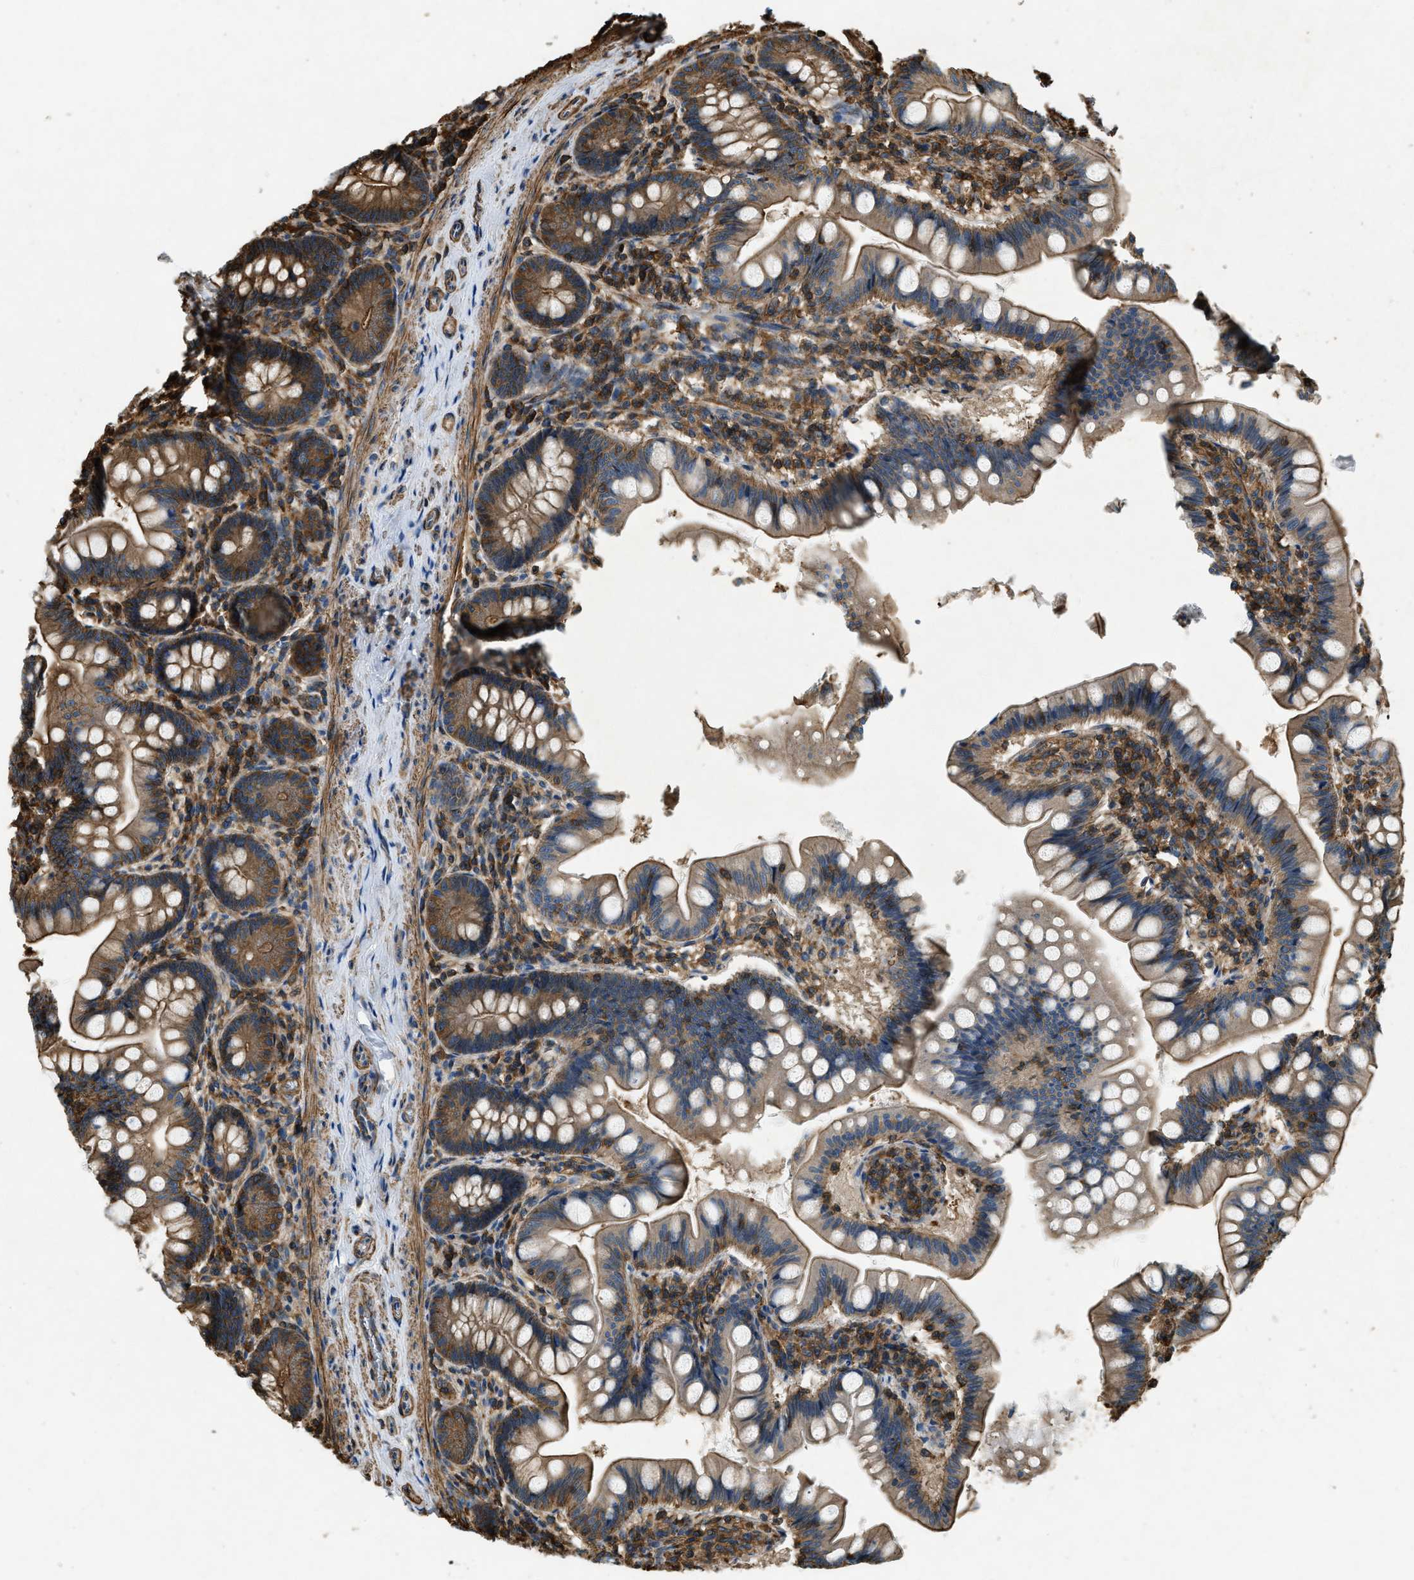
{"staining": {"intensity": "moderate", "quantity": ">75%", "location": "cytoplasmic/membranous"}, "tissue": "small intestine", "cell_type": "Glandular cells", "image_type": "normal", "snomed": [{"axis": "morphology", "description": "Normal tissue, NOS"}, {"axis": "topography", "description": "Small intestine"}], "caption": "High-power microscopy captured an immunohistochemistry photomicrograph of benign small intestine, revealing moderate cytoplasmic/membranous staining in about >75% of glandular cells.", "gene": "YARS1", "patient": {"sex": "male", "age": 7}}